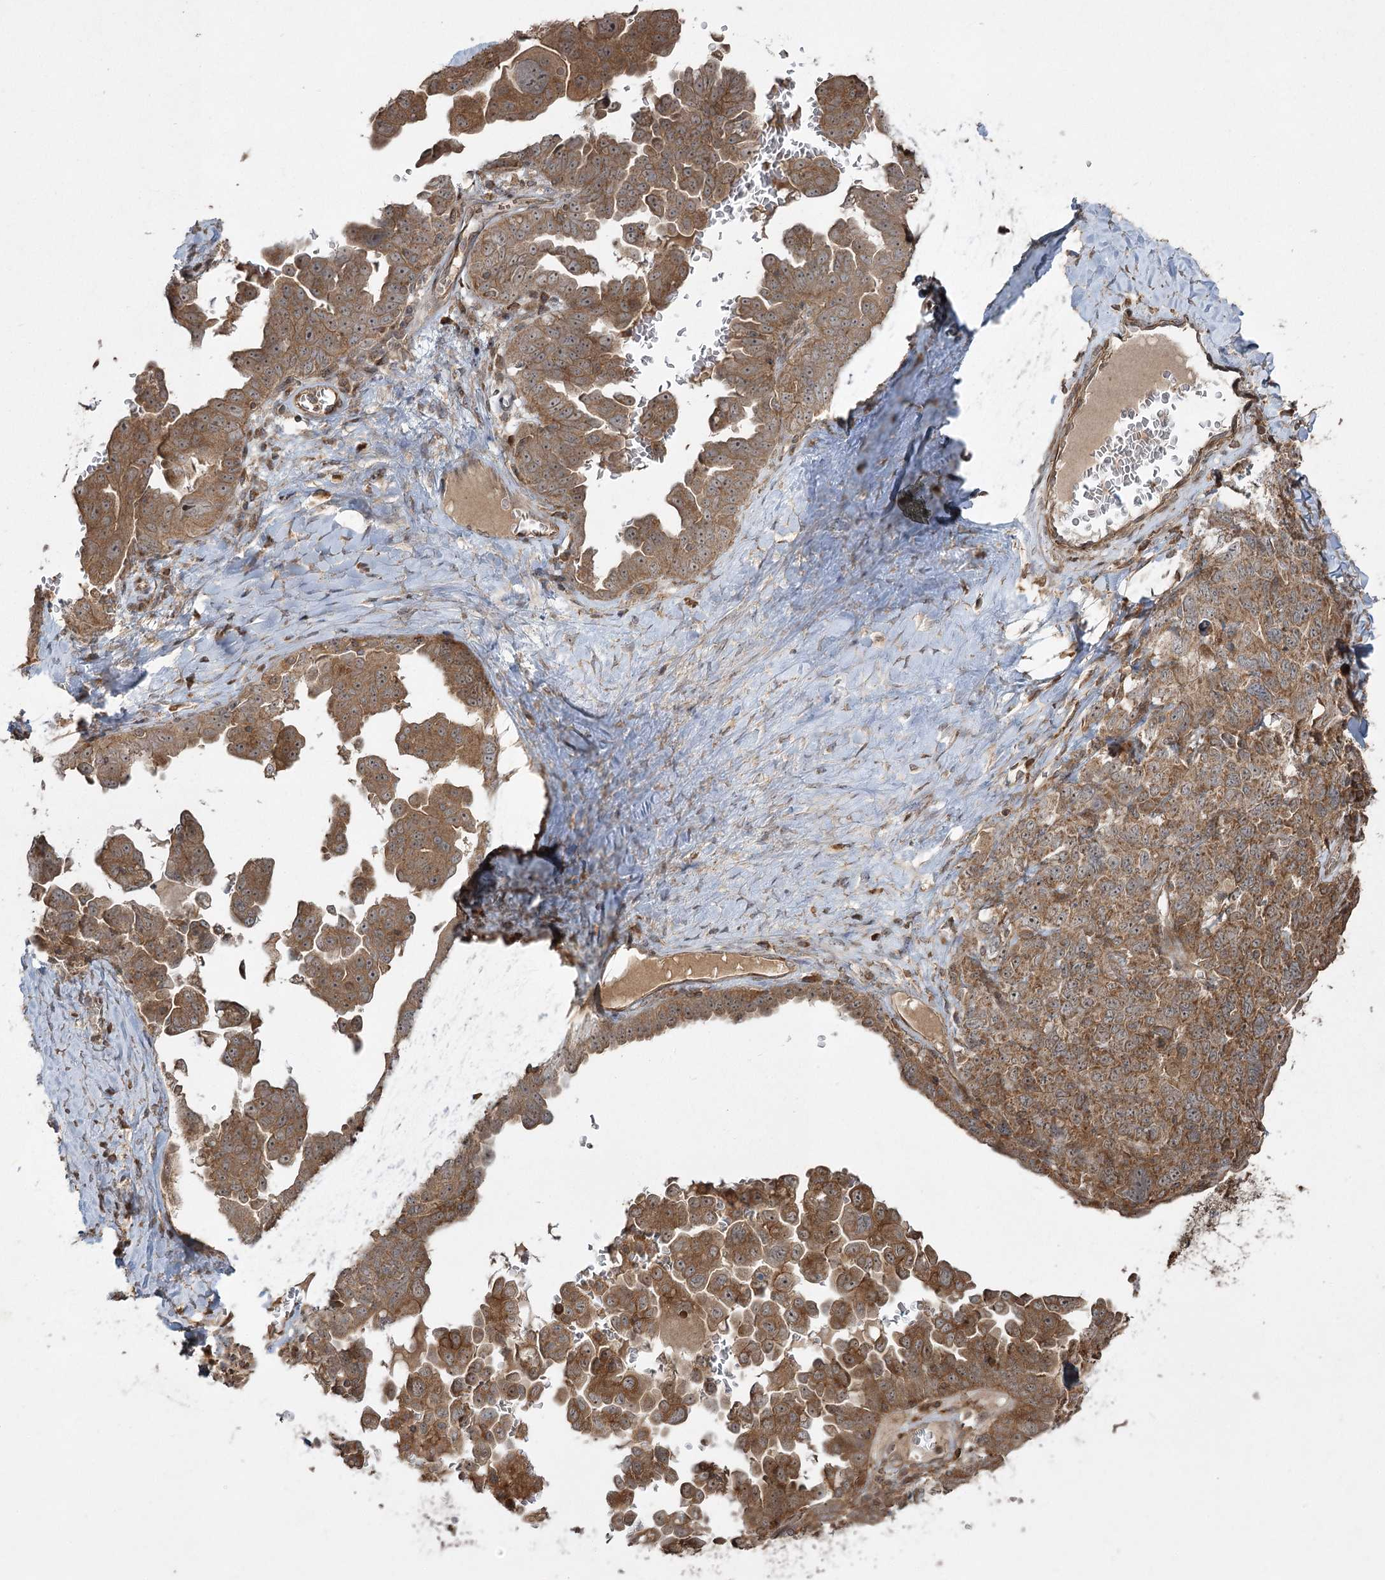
{"staining": {"intensity": "moderate", "quantity": ">75%", "location": "cytoplasmic/membranous"}, "tissue": "ovarian cancer", "cell_type": "Tumor cells", "image_type": "cancer", "snomed": [{"axis": "morphology", "description": "Carcinoma, endometroid"}, {"axis": "topography", "description": "Ovary"}], "caption": "High-power microscopy captured an immunohistochemistry photomicrograph of endometroid carcinoma (ovarian), revealing moderate cytoplasmic/membranous staining in approximately >75% of tumor cells.", "gene": "CPLANE1", "patient": {"sex": "female", "age": 62}}